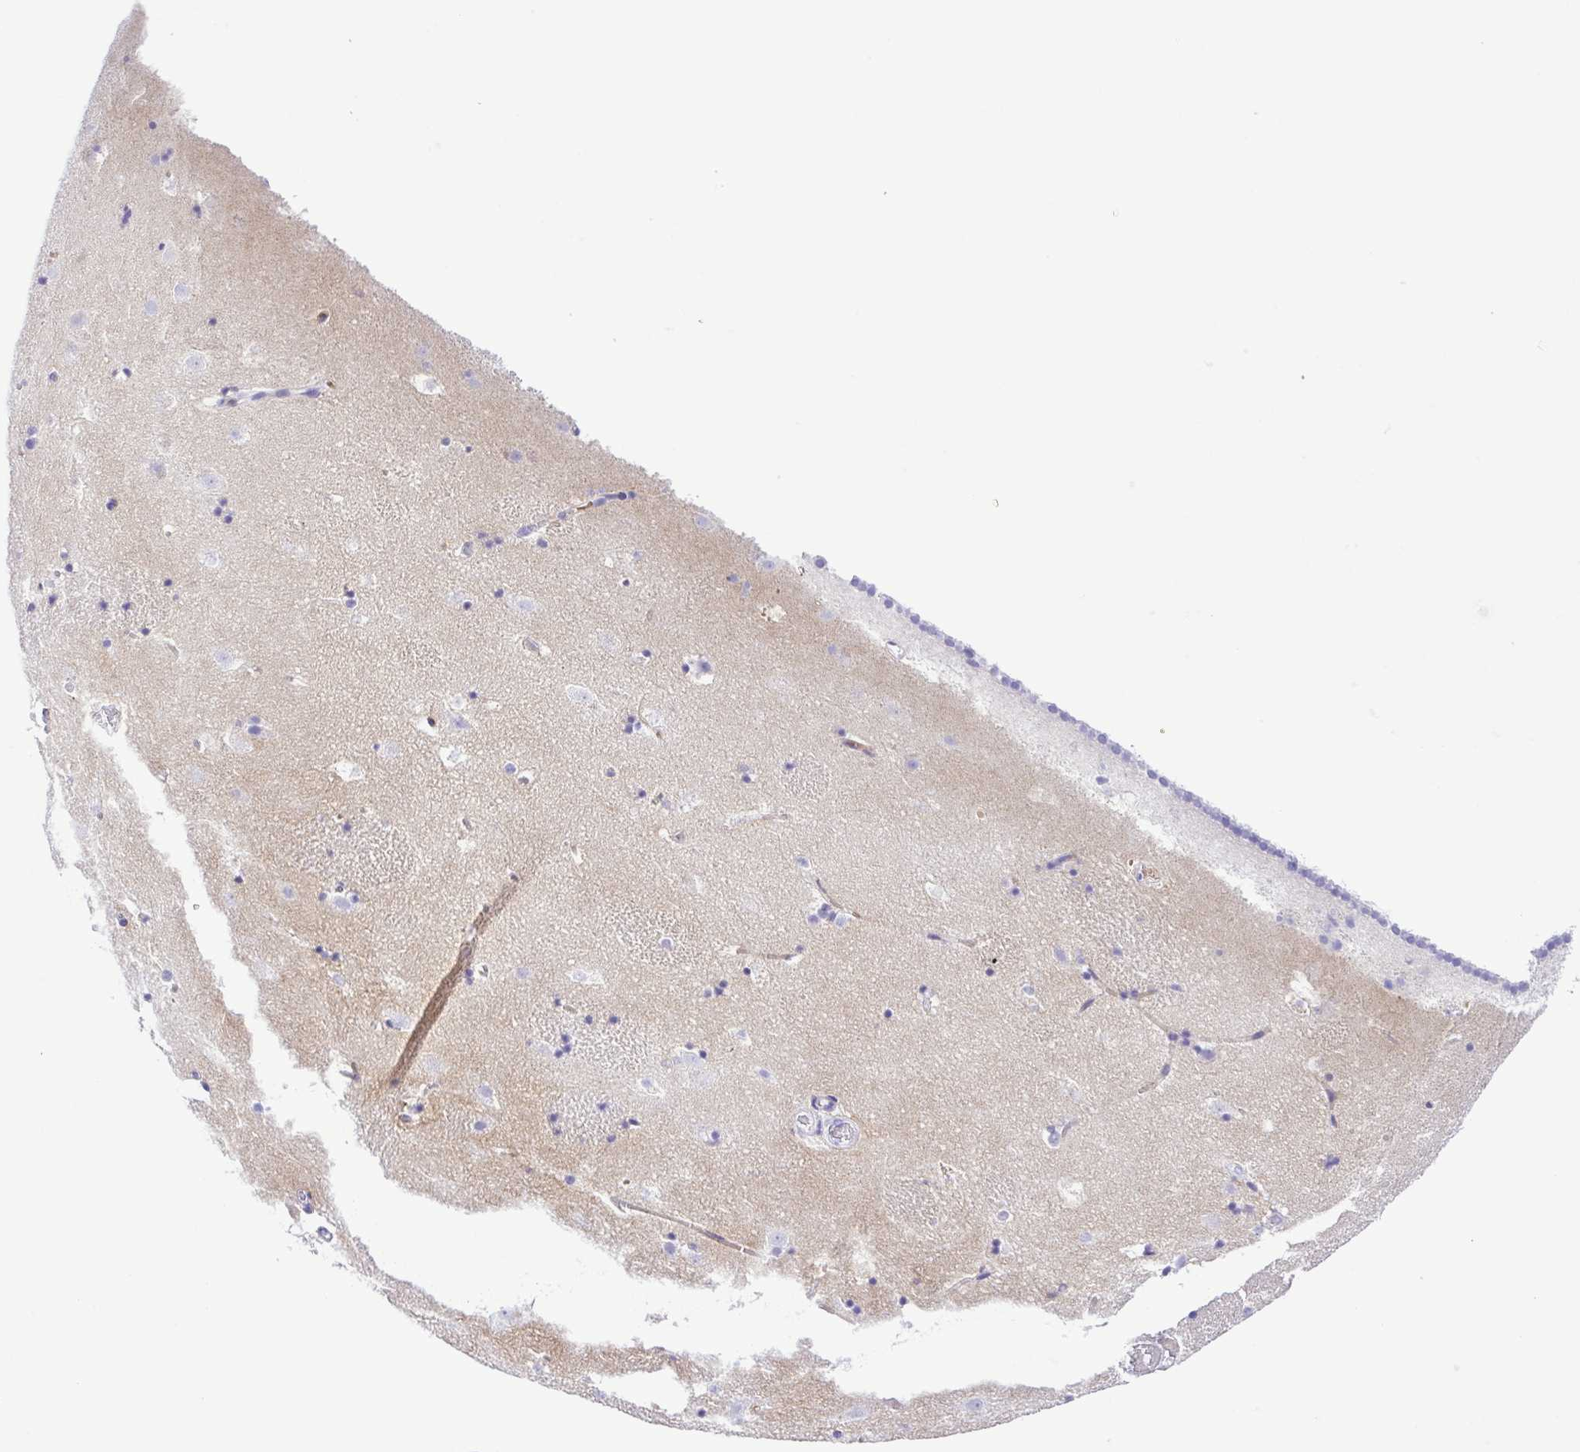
{"staining": {"intensity": "negative", "quantity": "none", "location": "none"}, "tissue": "caudate", "cell_type": "Glial cells", "image_type": "normal", "snomed": [{"axis": "morphology", "description": "Normal tissue, NOS"}, {"axis": "topography", "description": "Lateral ventricle wall"}], "caption": "This photomicrograph is of normal caudate stained with immunohistochemistry (IHC) to label a protein in brown with the nuclei are counter-stained blue. There is no staining in glial cells. (Brightfield microscopy of DAB (3,3'-diaminobenzidine) immunohistochemistry at high magnification).", "gene": "SYT1", "patient": {"sex": "male", "age": 37}}